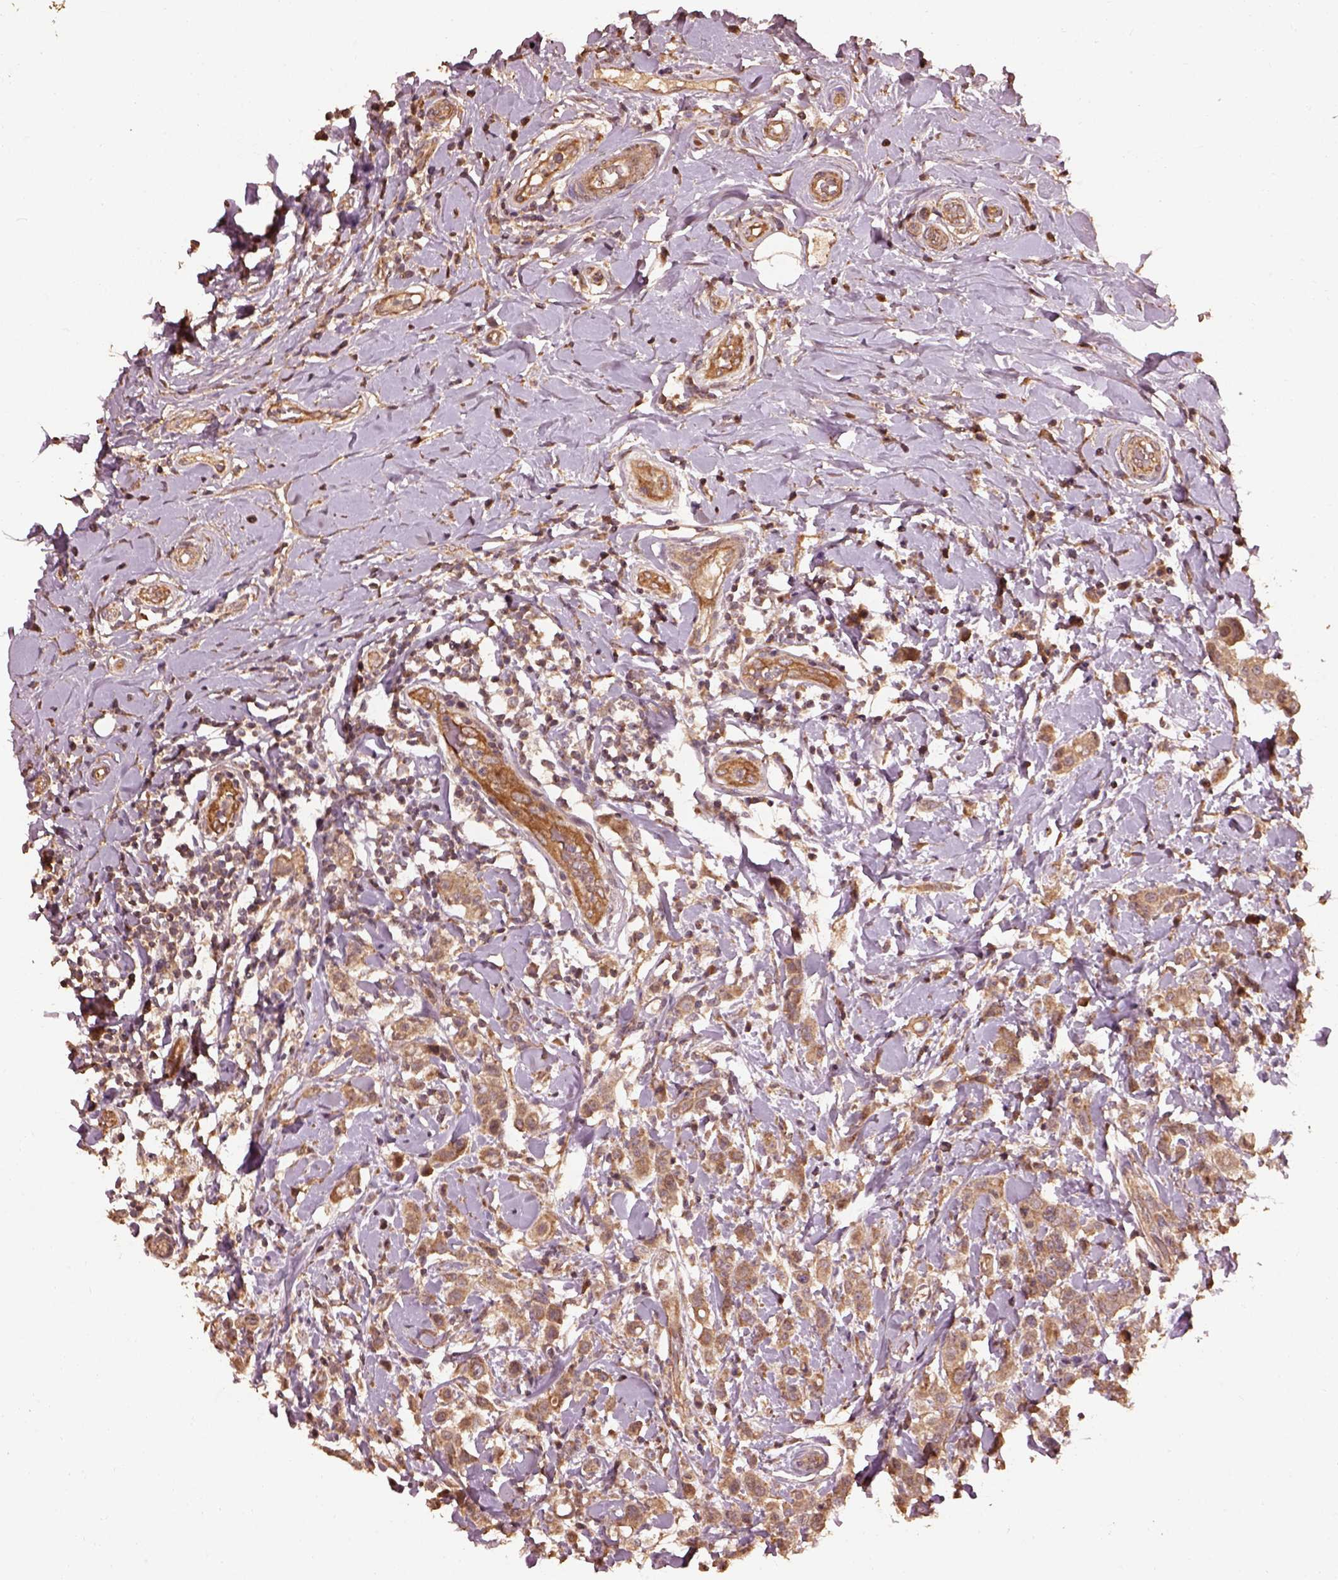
{"staining": {"intensity": "moderate", "quantity": ">75%", "location": "cytoplasmic/membranous"}, "tissue": "breast cancer", "cell_type": "Tumor cells", "image_type": "cancer", "snomed": [{"axis": "morphology", "description": "Duct carcinoma"}, {"axis": "topography", "description": "Breast"}], "caption": "Immunohistochemical staining of breast infiltrating ductal carcinoma reveals medium levels of moderate cytoplasmic/membranous protein staining in about >75% of tumor cells.", "gene": "METTL4", "patient": {"sex": "female", "age": 27}}